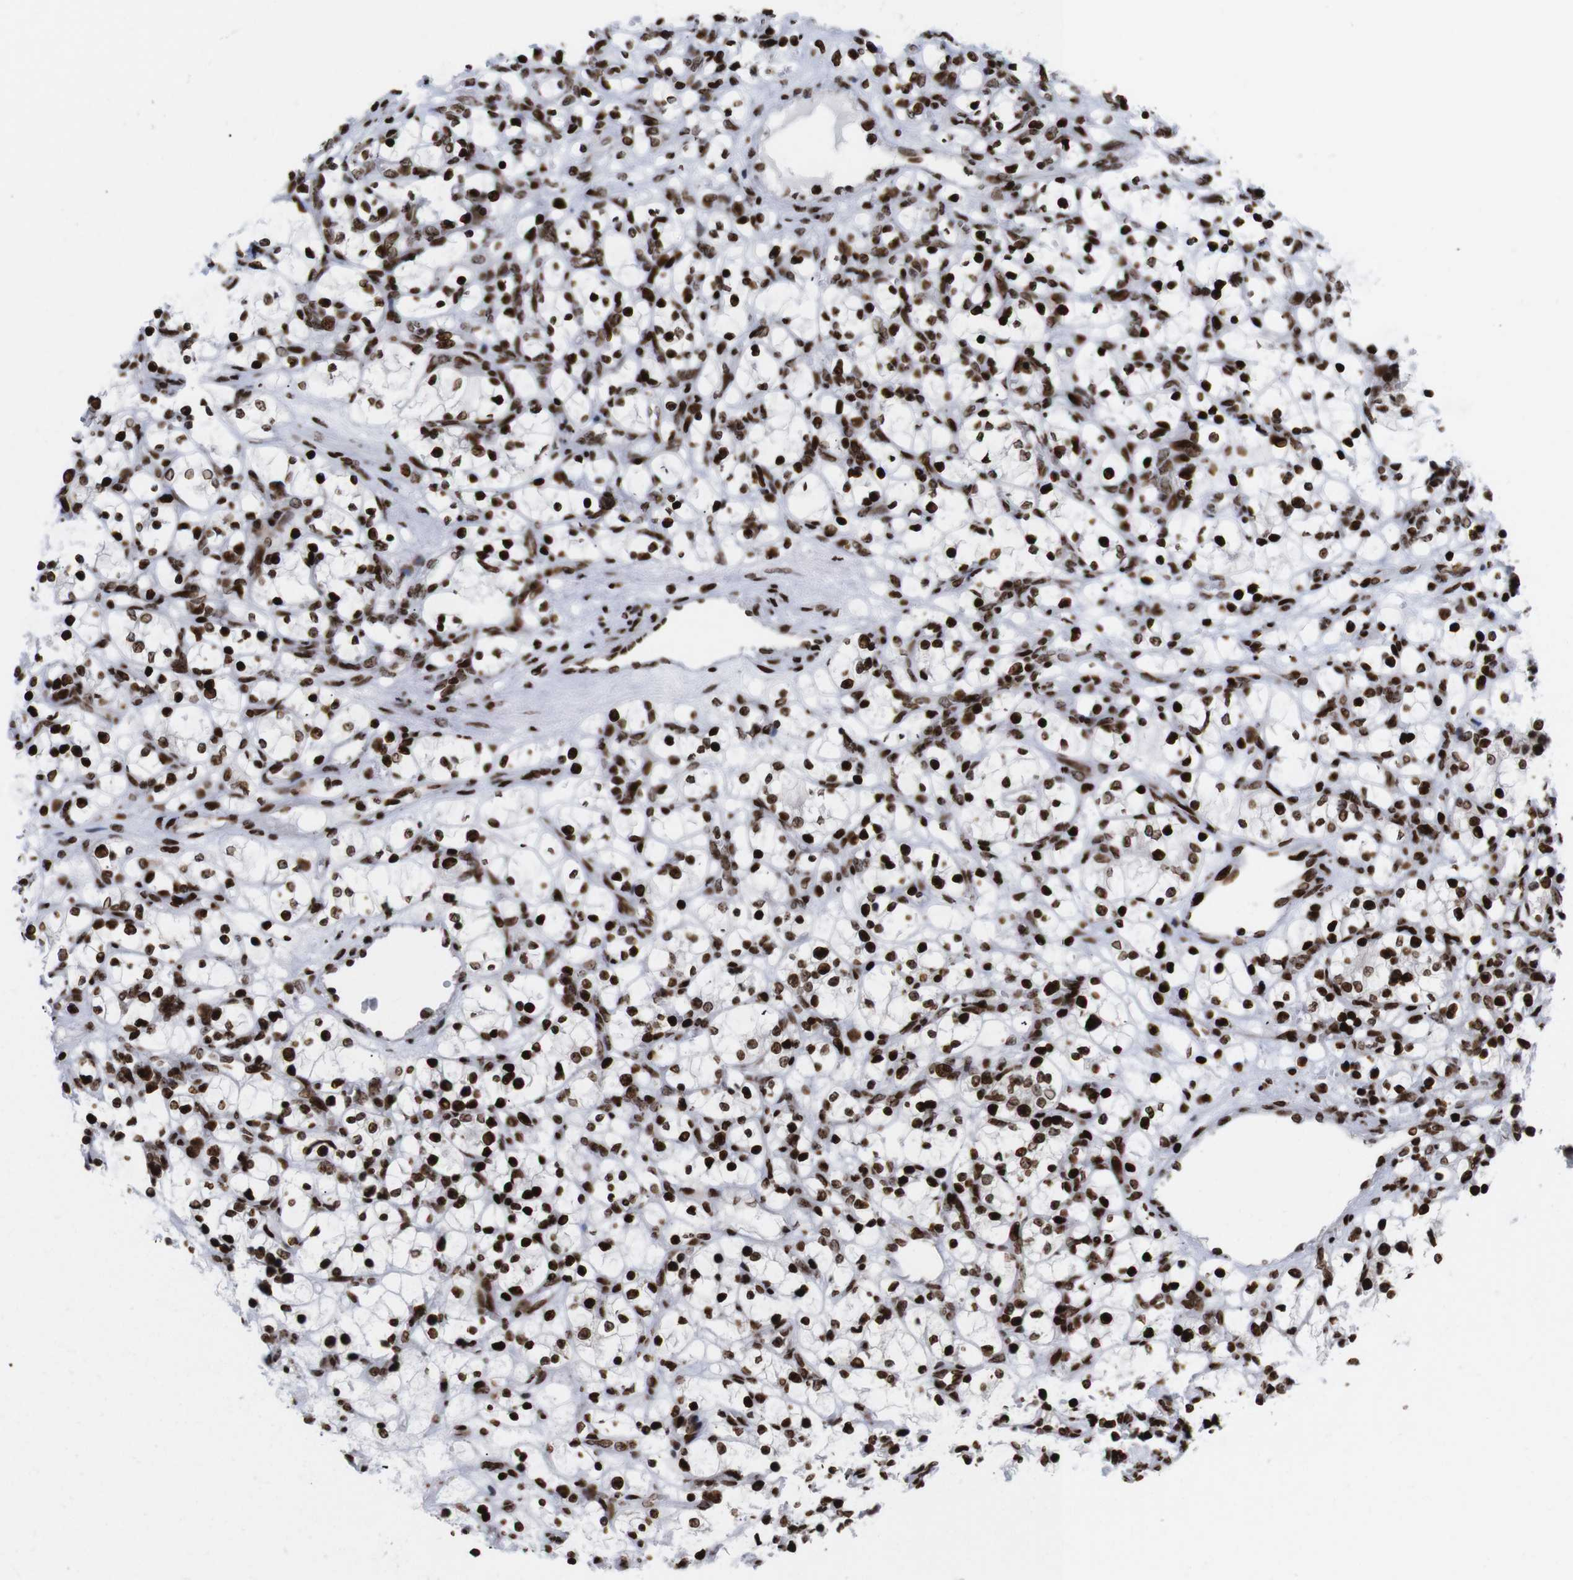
{"staining": {"intensity": "strong", "quantity": ">75%", "location": "nuclear"}, "tissue": "renal cancer", "cell_type": "Tumor cells", "image_type": "cancer", "snomed": [{"axis": "morphology", "description": "Adenocarcinoma, NOS"}, {"axis": "topography", "description": "Kidney"}], "caption": "Protein expression analysis of human renal cancer reveals strong nuclear positivity in about >75% of tumor cells.", "gene": "H1-4", "patient": {"sex": "female", "age": 69}}